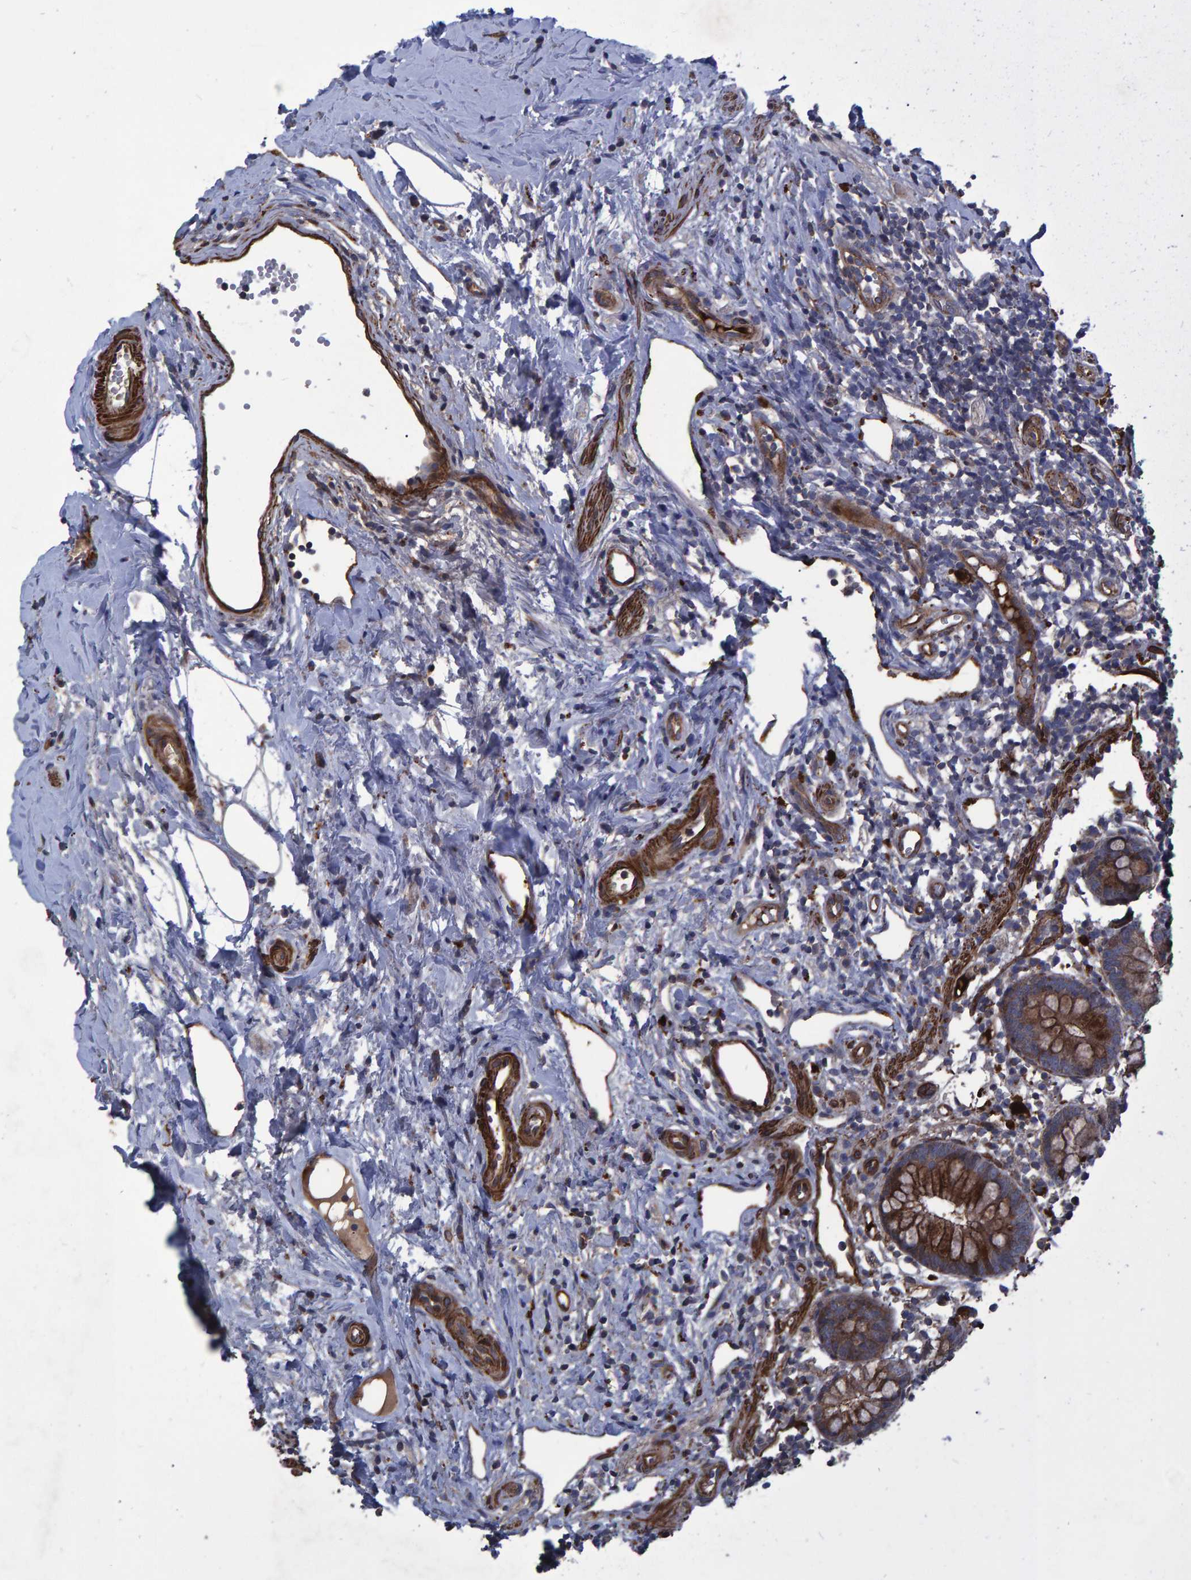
{"staining": {"intensity": "moderate", "quantity": ">75%", "location": "cytoplasmic/membranous"}, "tissue": "appendix", "cell_type": "Glandular cells", "image_type": "normal", "snomed": [{"axis": "morphology", "description": "Normal tissue, NOS"}, {"axis": "topography", "description": "Appendix"}], "caption": "DAB immunohistochemical staining of normal human appendix shows moderate cytoplasmic/membranous protein positivity in about >75% of glandular cells. The protein of interest is shown in brown color, while the nuclei are stained blue.", "gene": "SLIT2", "patient": {"sex": "female", "age": 20}}